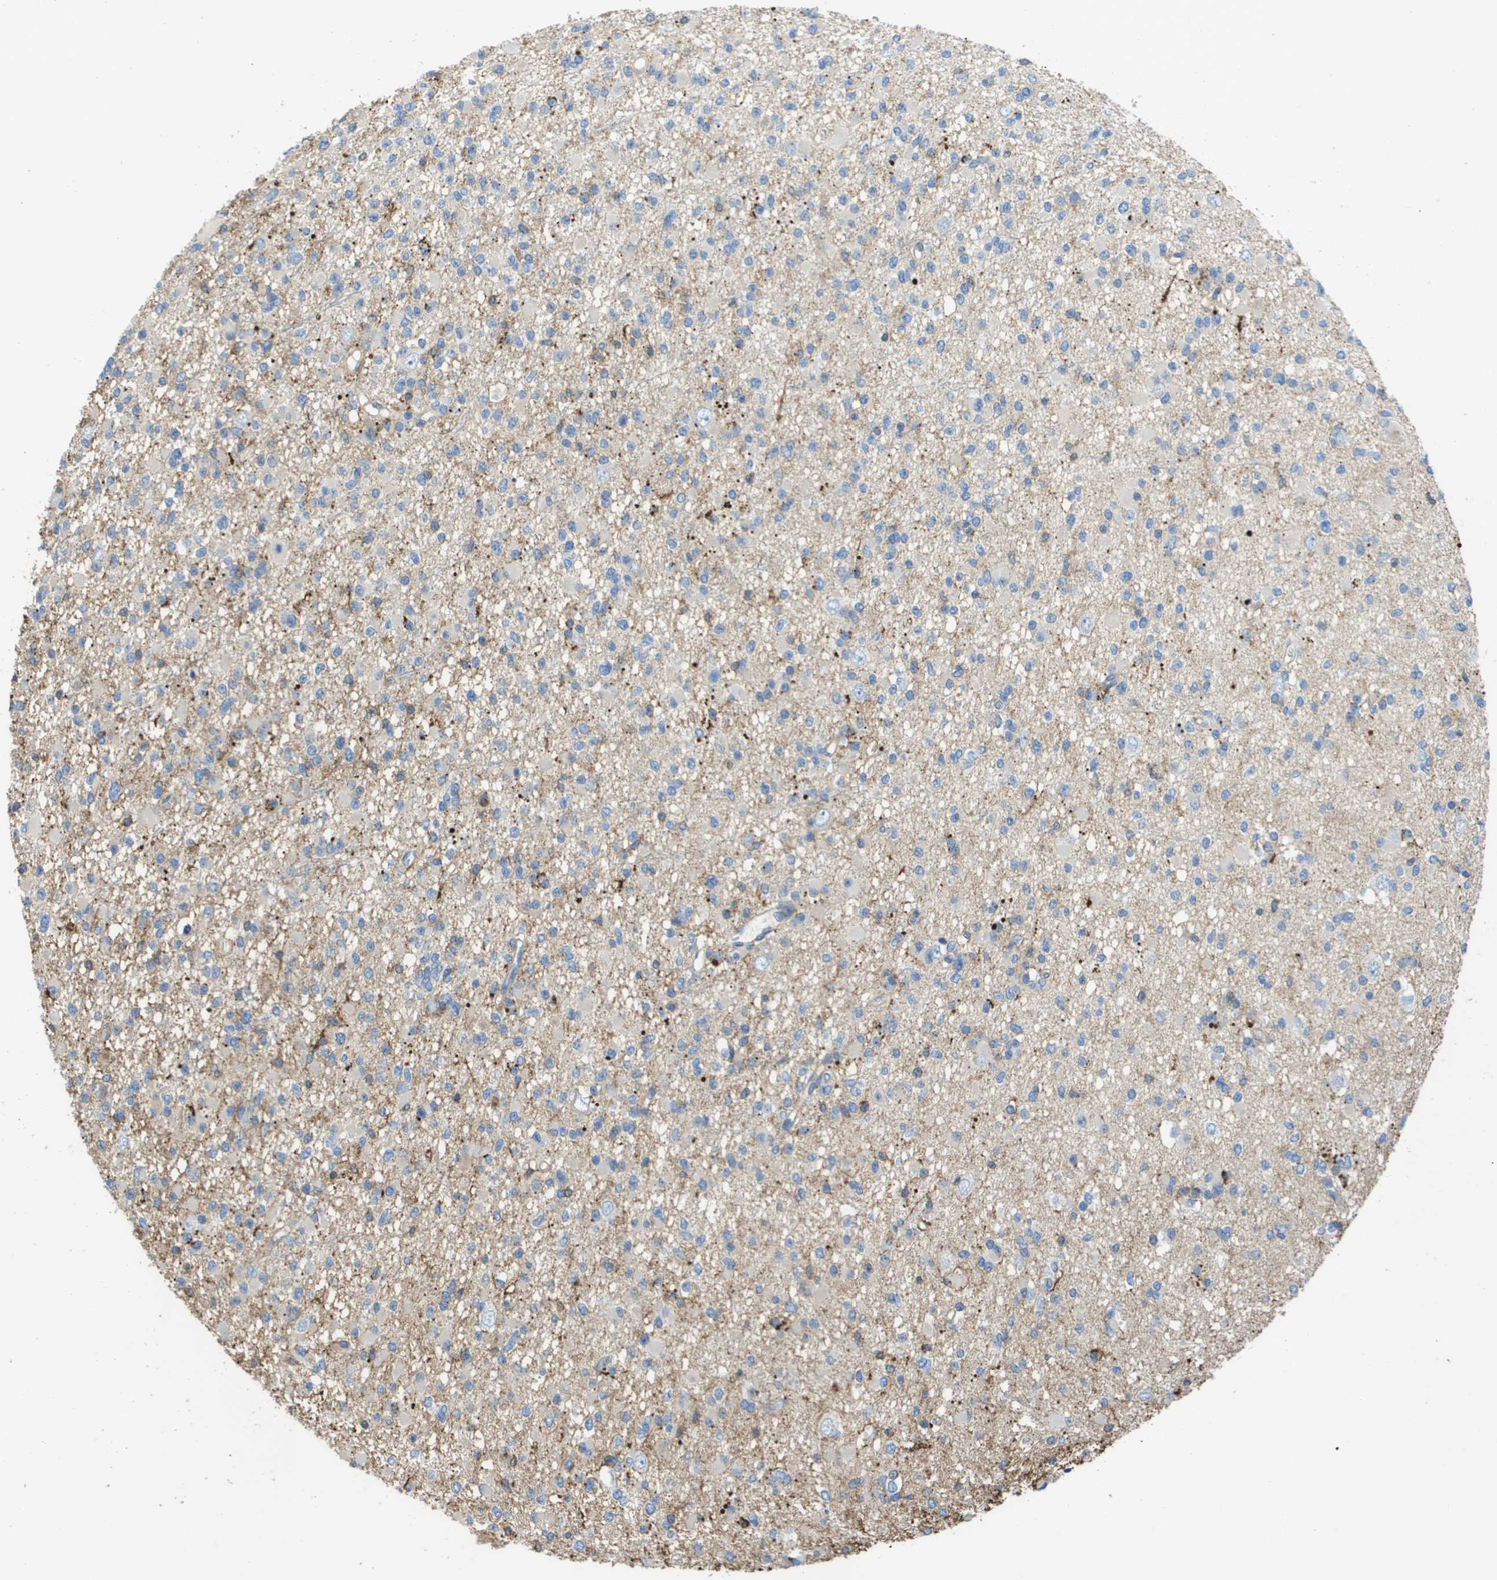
{"staining": {"intensity": "negative", "quantity": "none", "location": "none"}, "tissue": "glioma", "cell_type": "Tumor cells", "image_type": "cancer", "snomed": [{"axis": "morphology", "description": "Glioma, malignant, Low grade"}, {"axis": "topography", "description": "Brain"}], "caption": "Tumor cells are negative for protein expression in human glioma.", "gene": "PASK", "patient": {"sex": "female", "age": 22}}